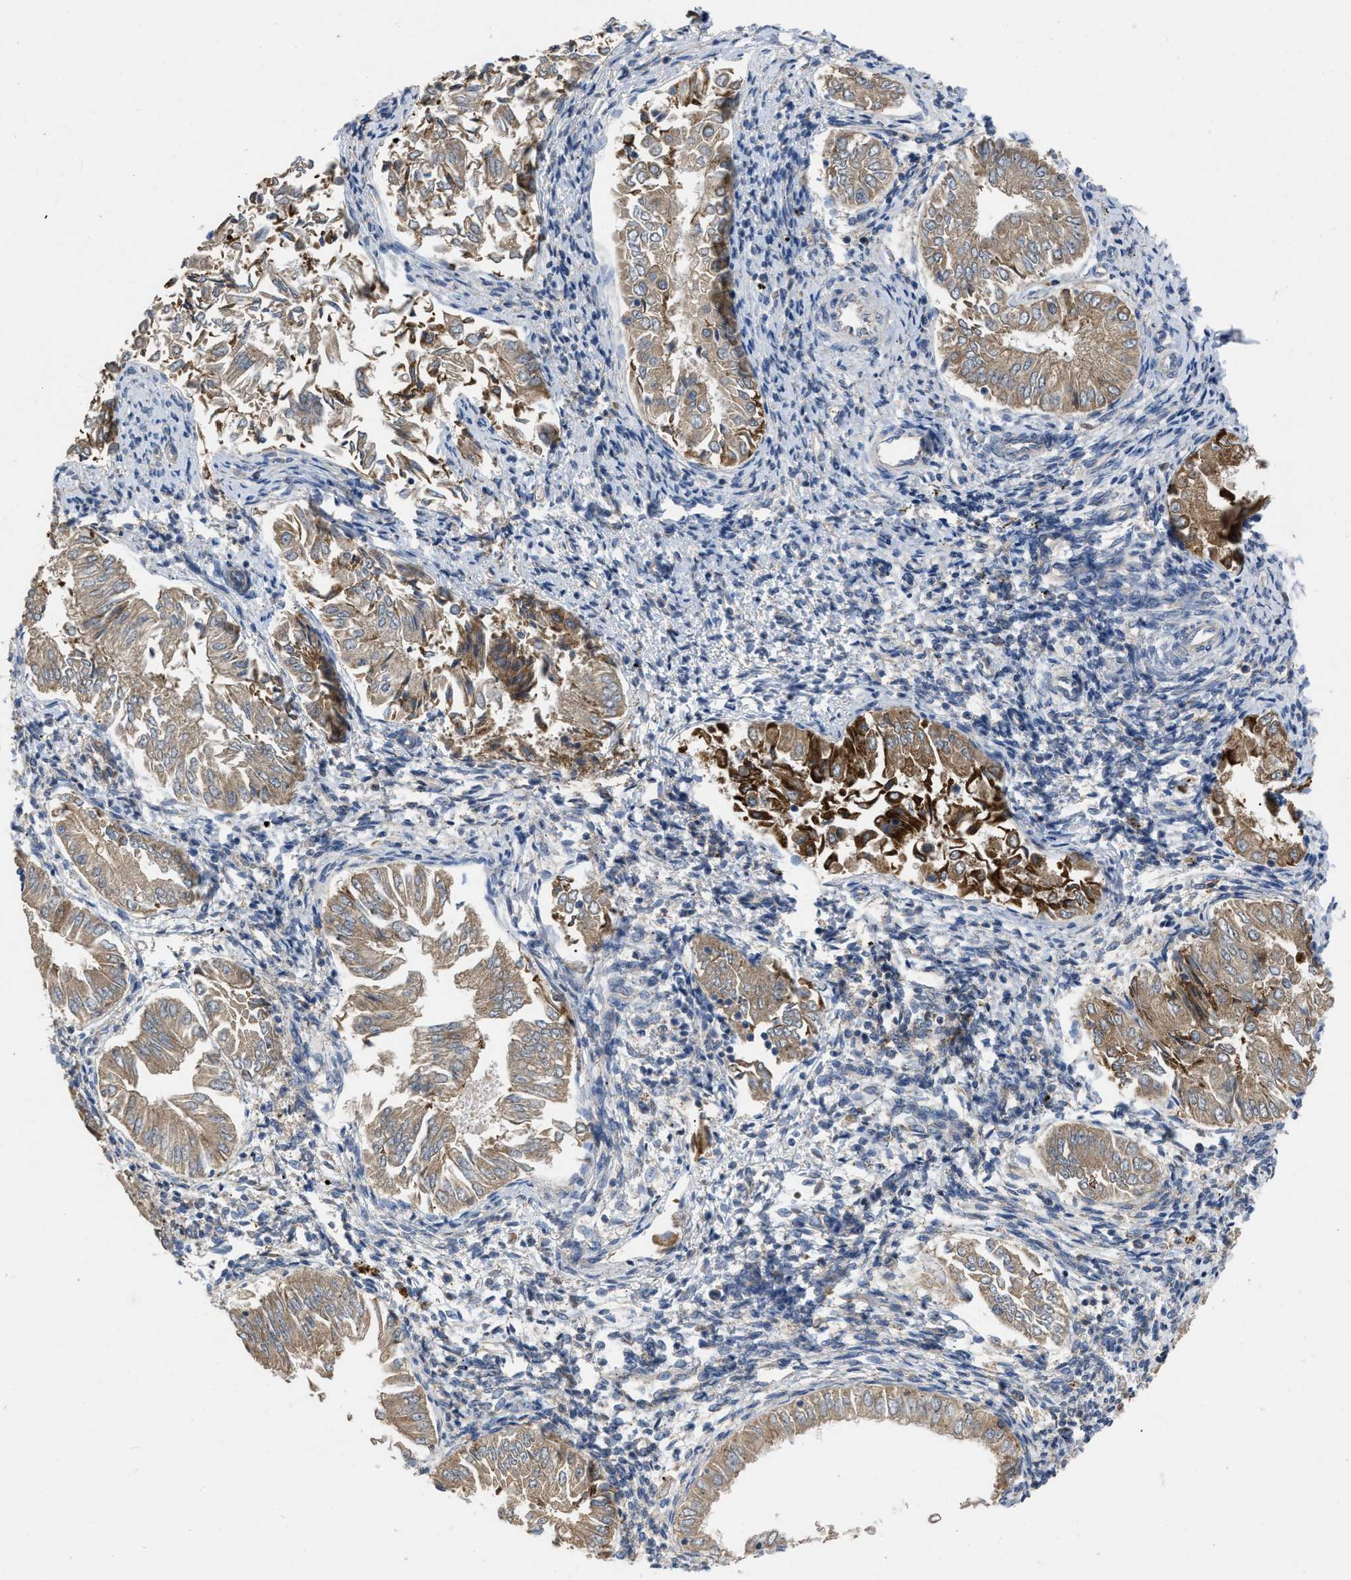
{"staining": {"intensity": "moderate", "quantity": ">75%", "location": "cytoplasmic/membranous"}, "tissue": "endometrial cancer", "cell_type": "Tumor cells", "image_type": "cancer", "snomed": [{"axis": "morphology", "description": "Adenocarcinoma, NOS"}, {"axis": "topography", "description": "Endometrium"}], "caption": "Immunohistochemistry histopathology image of neoplastic tissue: endometrial cancer (adenocarcinoma) stained using immunohistochemistry exhibits medium levels of moderate protein expression localized specifically in the cytoplasmic/membranous of tumor cells, appearing as a cytoplasmic/membranous brown color.", "gene": "TMEM131", "patient": {"sex": "female", "age": 53}}